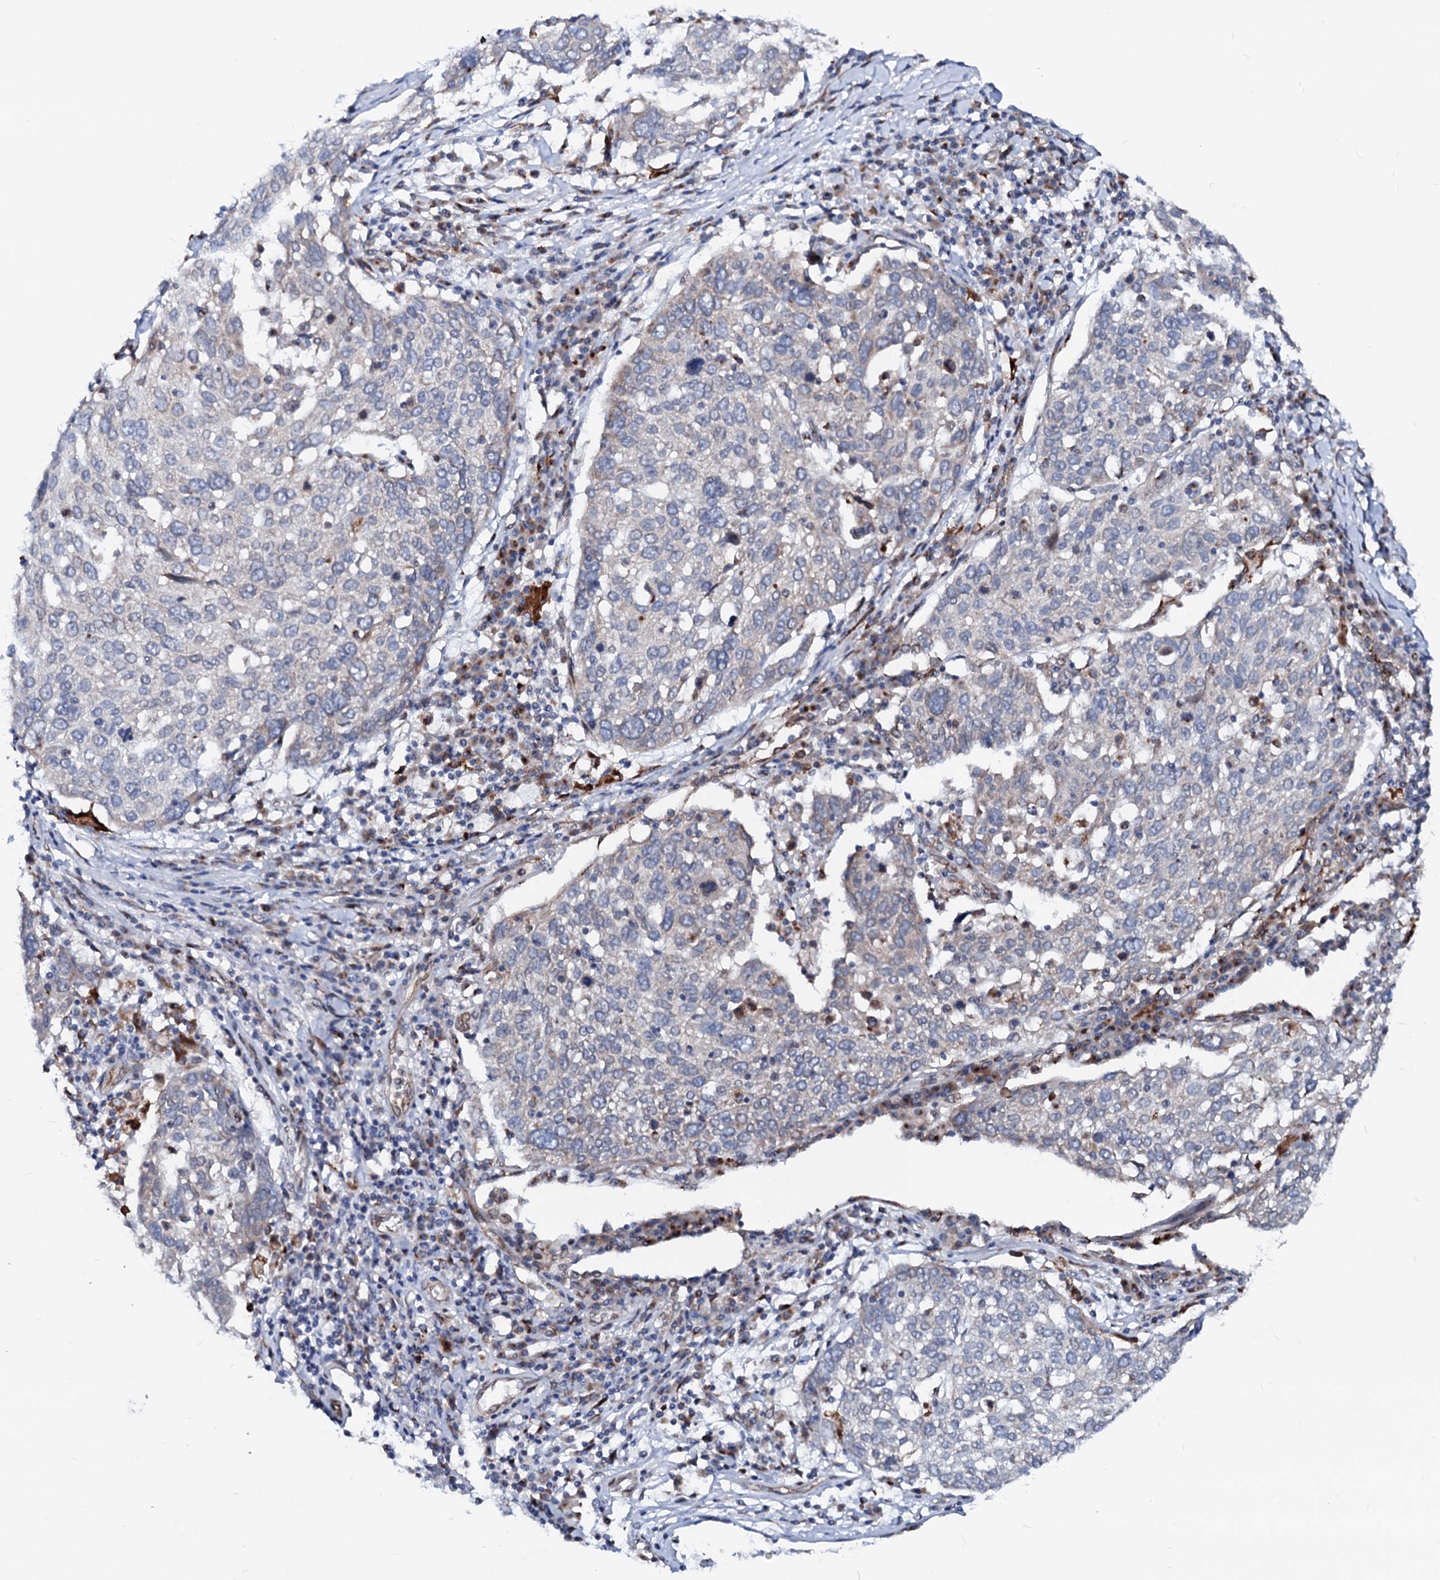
{"staining": {"intensity": "negative", "quantity": "none", "location": "none"}, "tissue": "lung cancer", "cell_type": "Tumor cells", "image_type": "cancer", "snomed": [{"axis": "morphology", "description": "Squamous cell carcinoma, NOS"}, {"axis": "topography", "description": "Lung"}], "caption": "DAB immunohistochemical staining of human lung cancer (squamous cell carcinoma) exhibits no significant expression in tumor cells. The staining is performed using DAB brown chromogen with nuclei counter-stained in using hematoxylin.", "gene": "TMCO3", "patient": {"sex": "male", "age": 65}}